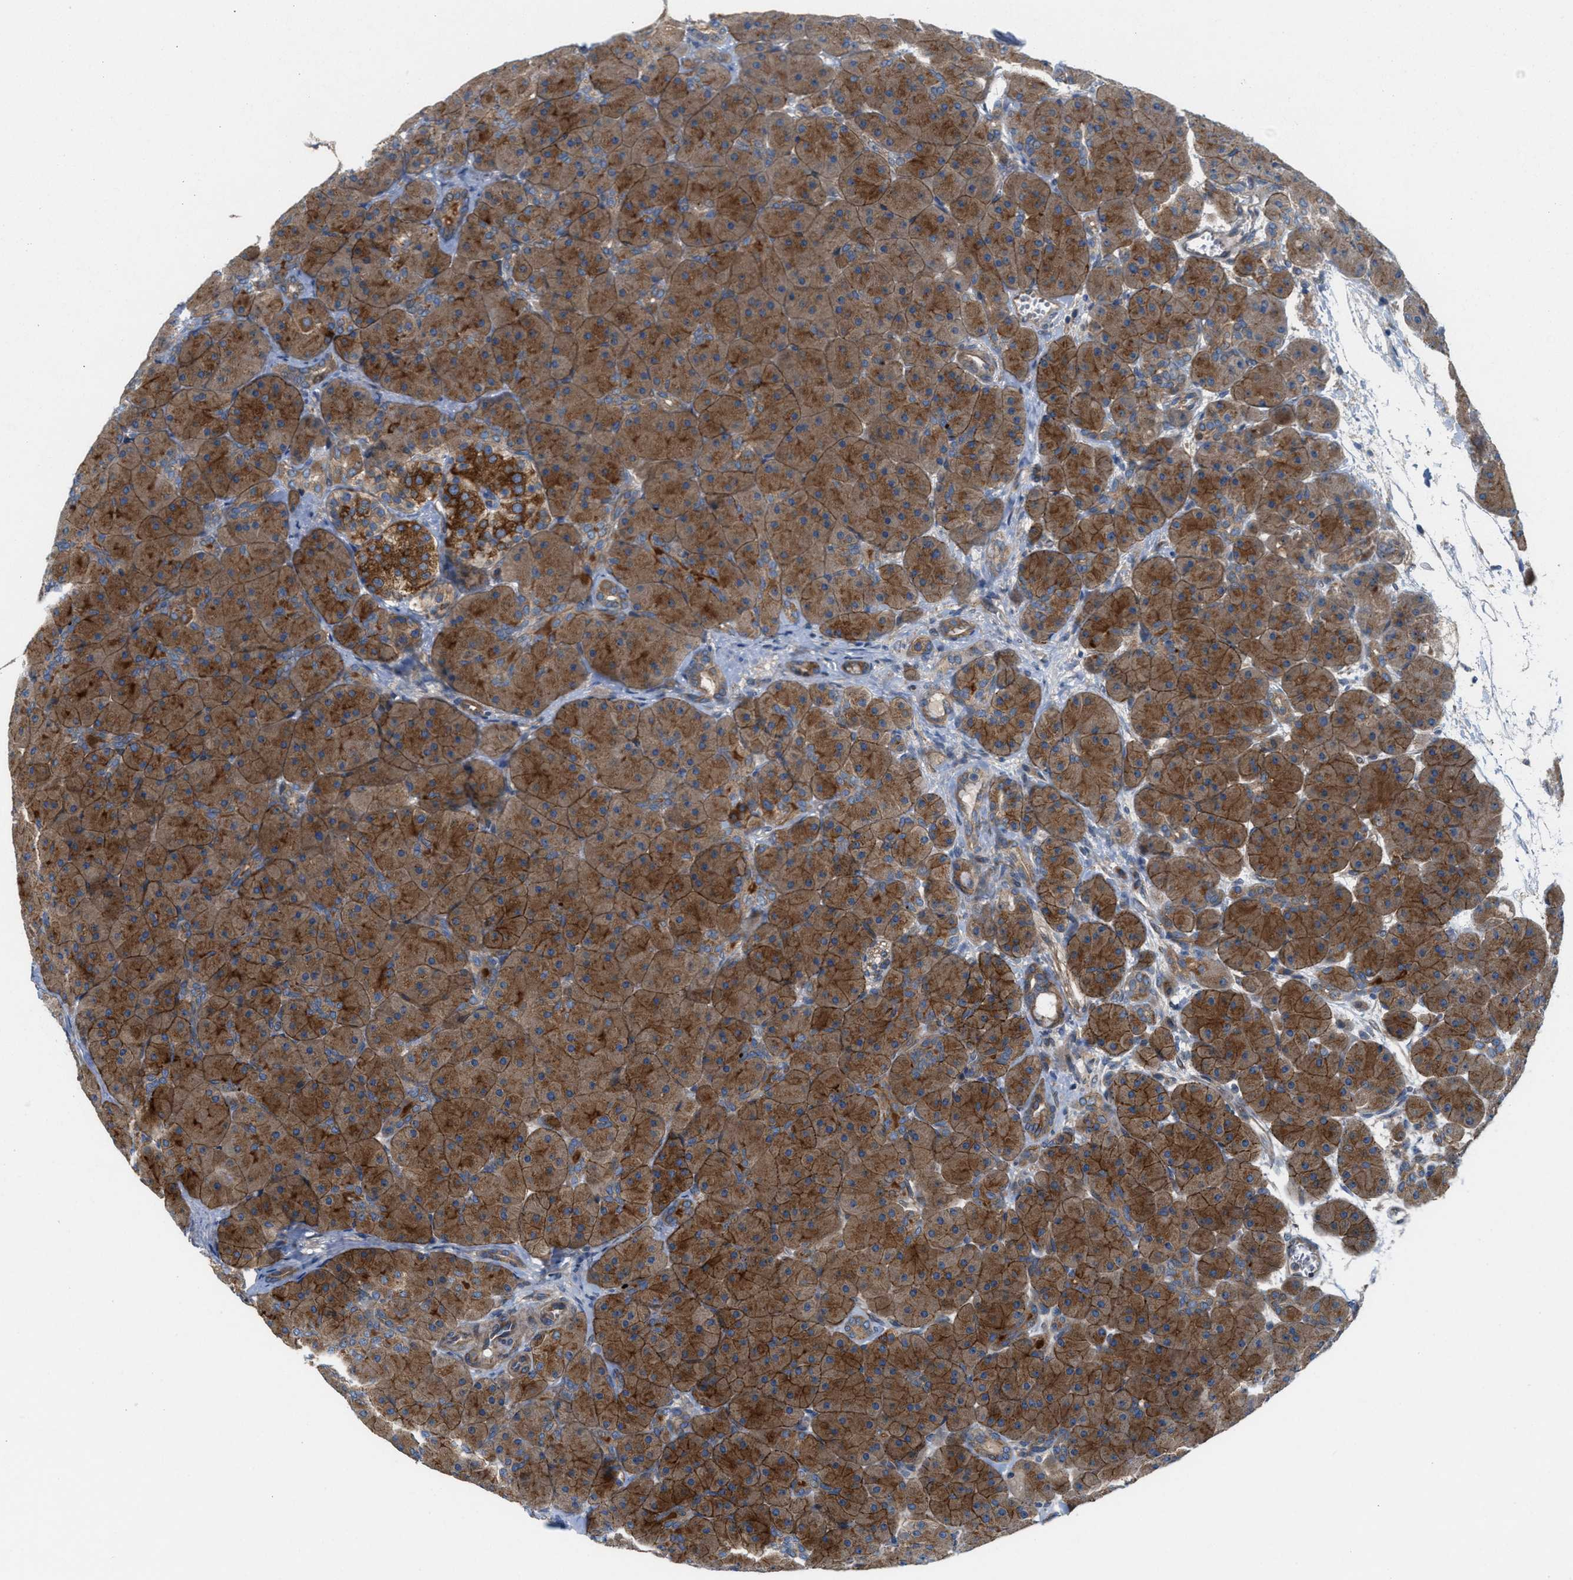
{"staining": {"intensity": "moderate", "quantity": ">75%", "location": "cytoplasmic/membranous"}, "tissue": "pancreas", "cell_type": "Exocrine glandular cells", "image_type": "normal", "snomed": [{"axis": "morphology", "description": "Normal tissue, NOS"}, {"axis": "topography", "description": "Pancreas"}], "caption": "DAB immunohistochemical staining of benign human pancreas displays moderate cytoplasmic/membranous protein positivity in approximately >75% of exocrine glandular cells. The staining was performed using DAB (3,3'-diaminobenzidine) to visualize the protein expression in brown, while the nuclei were stained in blue with hematoxylin (Magnification: 20x).", "gene": "CYB5D1", "patient": {"sex": "male", "age": 66}}